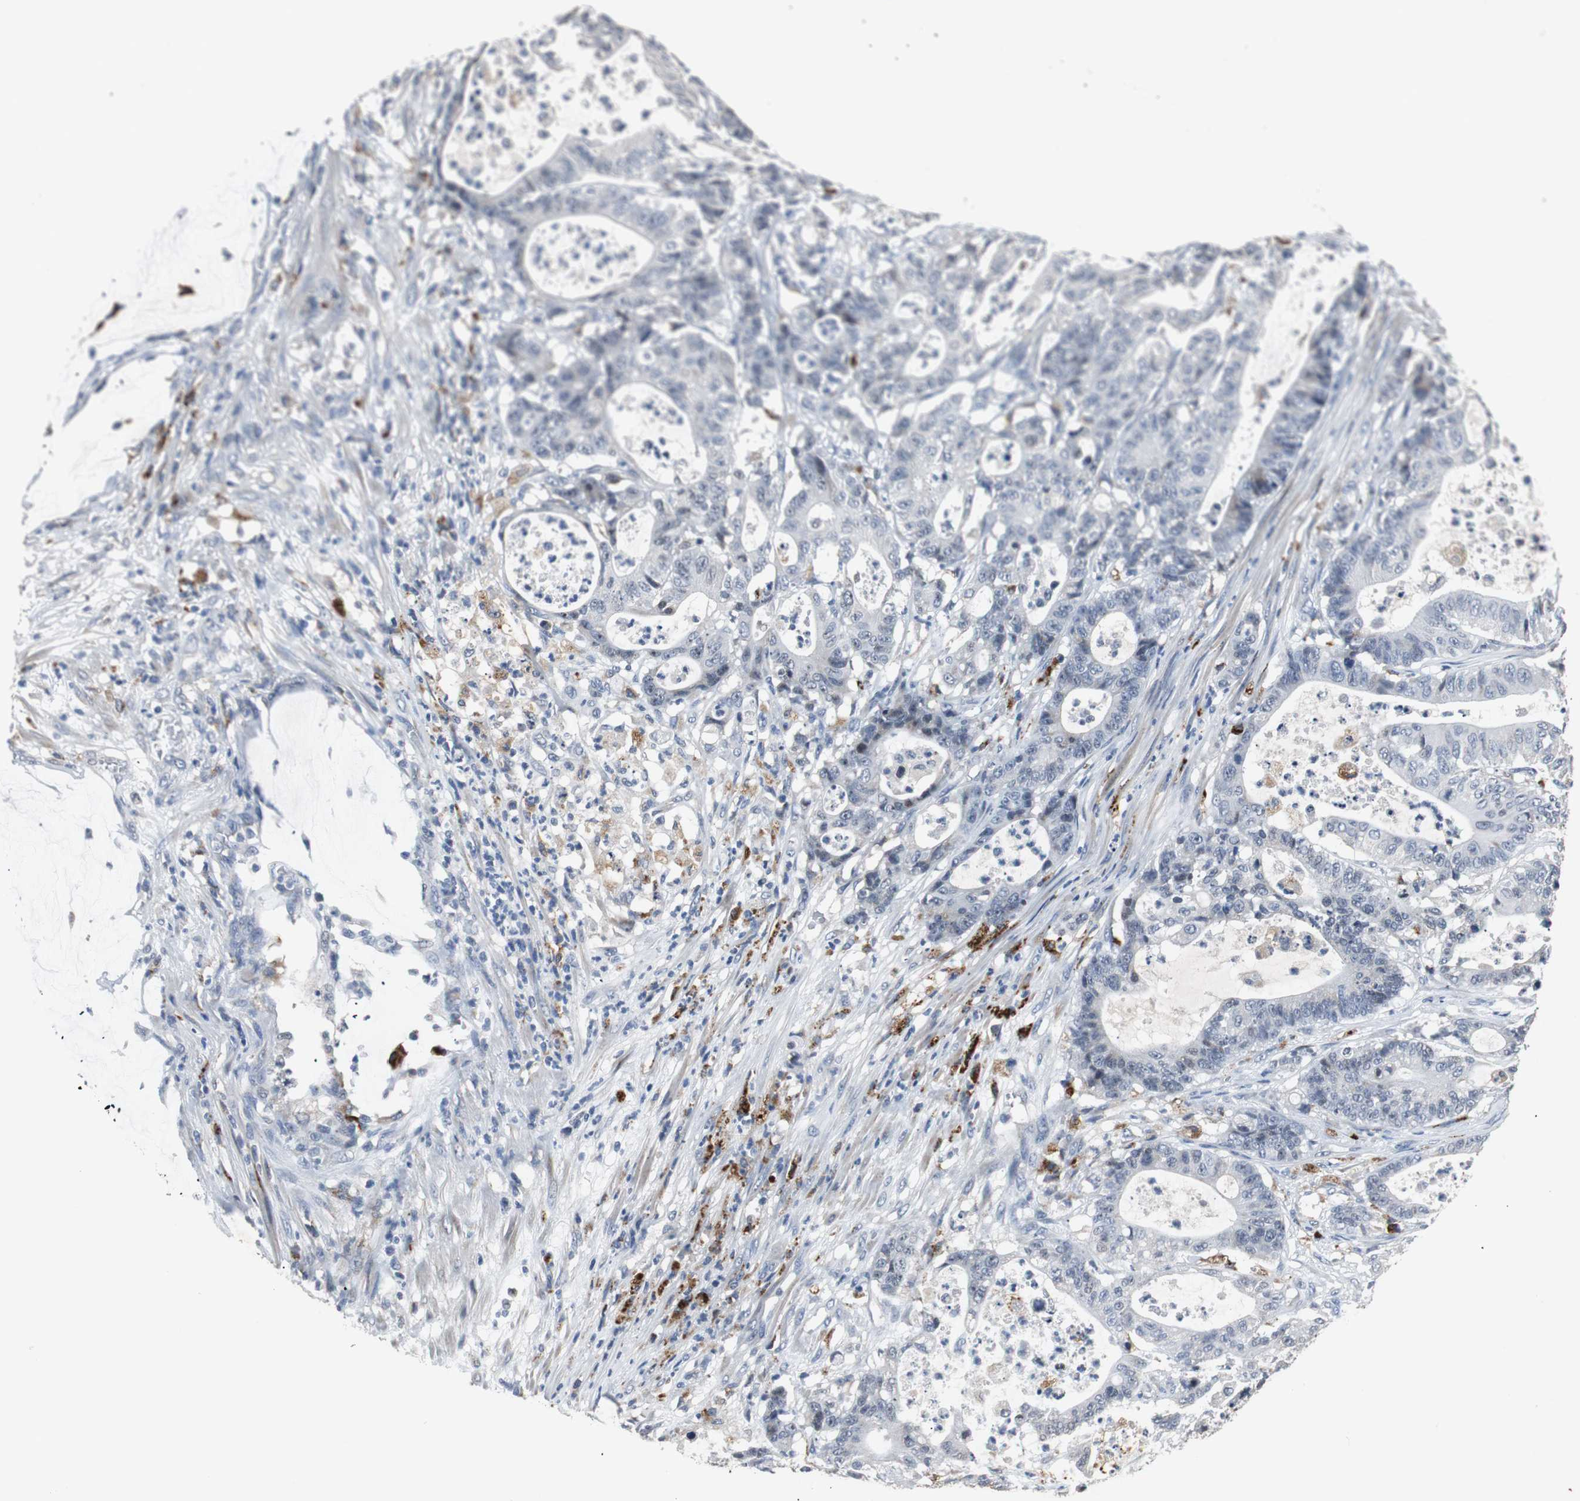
{"staining": {"intensity": "negative", "quantity": "none", "location": "none"}, "tissue": "colorectal cancer", "cell_type": "Tumor cells", "image_type": "cancer", "snomed": [{"axis": "morphology", "description": "Adenocarcinoma, NOS"}, {"axis": "topography", "description": "Colon"}], "caption": "Immunohistochemistry image of neoplastic tissue: colorectal cancer stained with DAB (3,3'-diaminobenzidine) reveals no significant protein positivity in tumor cells.", "gene": "PCYT1B", "patient": {"sex": "female", "age": 84}}